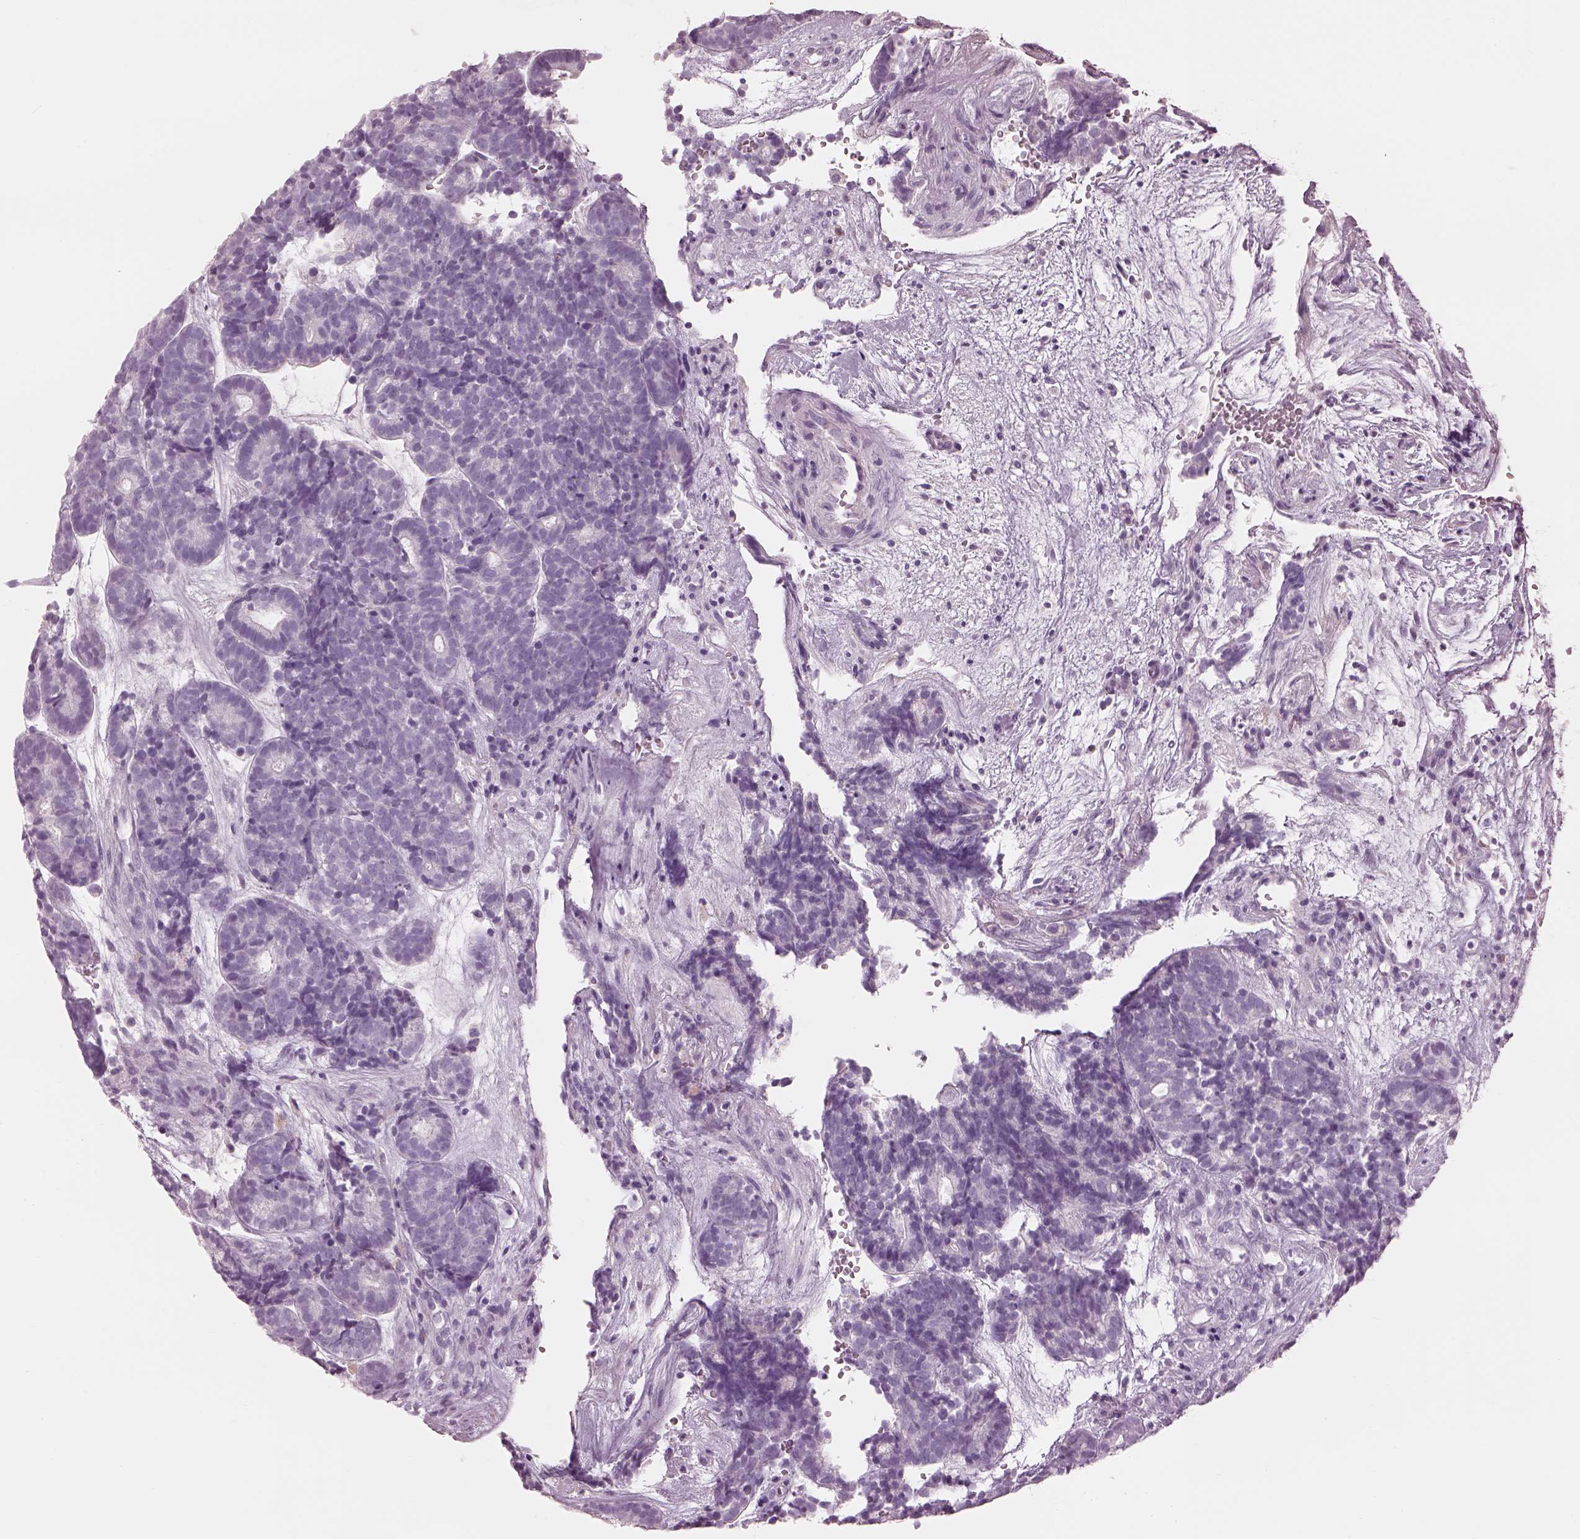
{"staining": {"intensity": "negative", "quantity": "none", "location": "none"}, "tissue": "head and neck cancer", "cell_type": "Tumor cells", "image_type": "cancer", "snomed": [{"axis": "morphology", "description": "Adenocarcinoma, NOS"}, {"axis": "topography", "description": "Head-Neck"}], "caption": "Tumor cells are negative for brown protein staining in head and neck cancer. The staining is performed using DAB brown chromogen with nuclei counter-stained in using hematoxylin.", "gene": "RSPH9", "patient": {"sex": "female", "age": 81}}